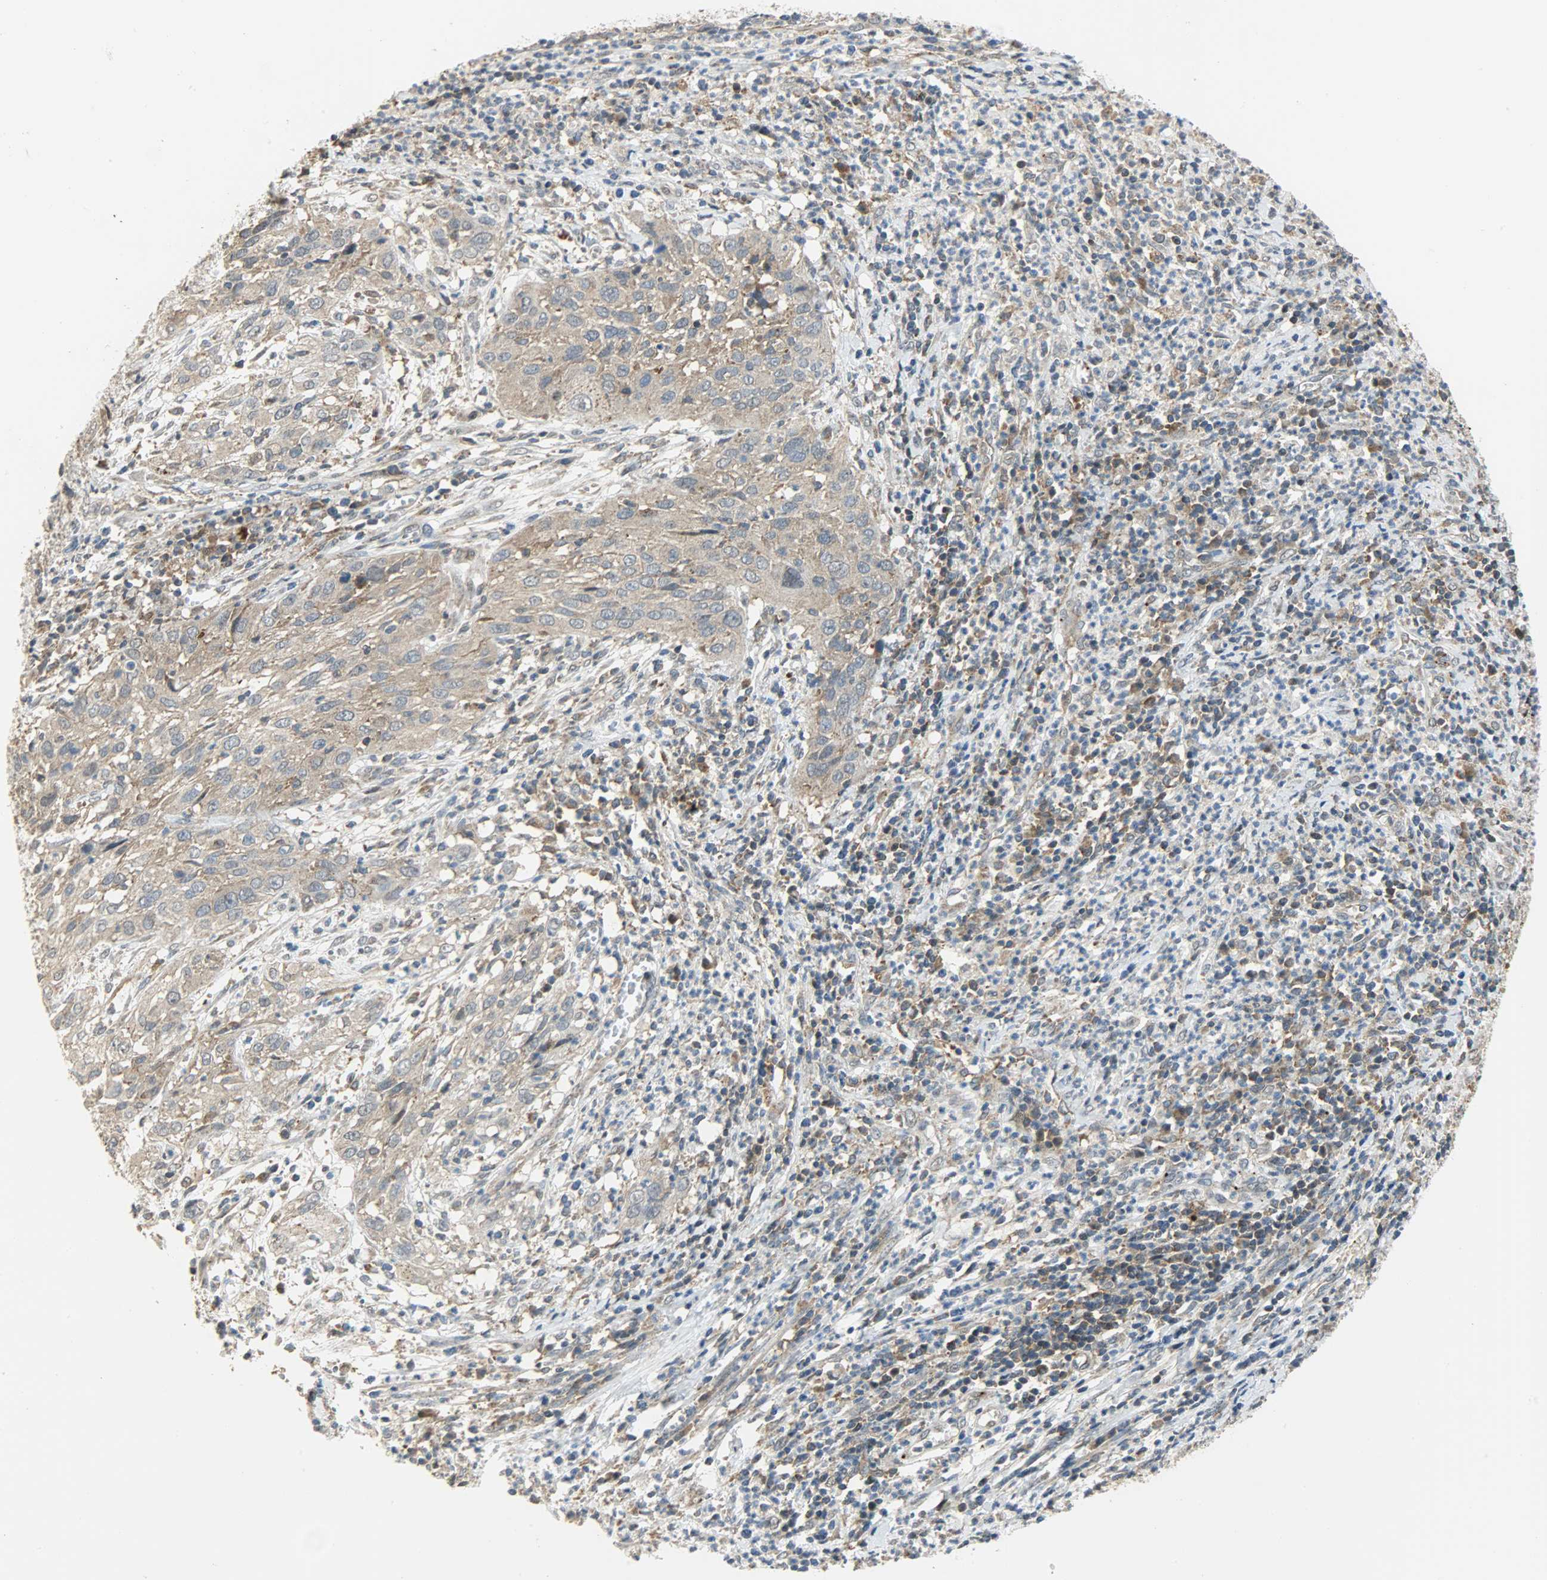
{"staining": {"intensity": "moderate", "quantity": ">75%", "location": "cytoplasmic/membranous"}, "tissue": "cervical cancer", "cell_type": "Tumor cells", "image_type": "cancer", "snomed": [{"axis": "morphology", "description": "Squamous cell carcinoma, NOS"}, {"axis": "topography", "description": "Cervix"}], "caption": "A high-resolution histopathology image shows immunohistochemistry staining of cervical cancer, which reveals moderate cytoplasmic/membranous positivity in about >75% of tumor cells. (IHC, brightfield microscopy, high magnification).", "gene": "GIT2", "patient": {"sex": "female", "age": 32}}